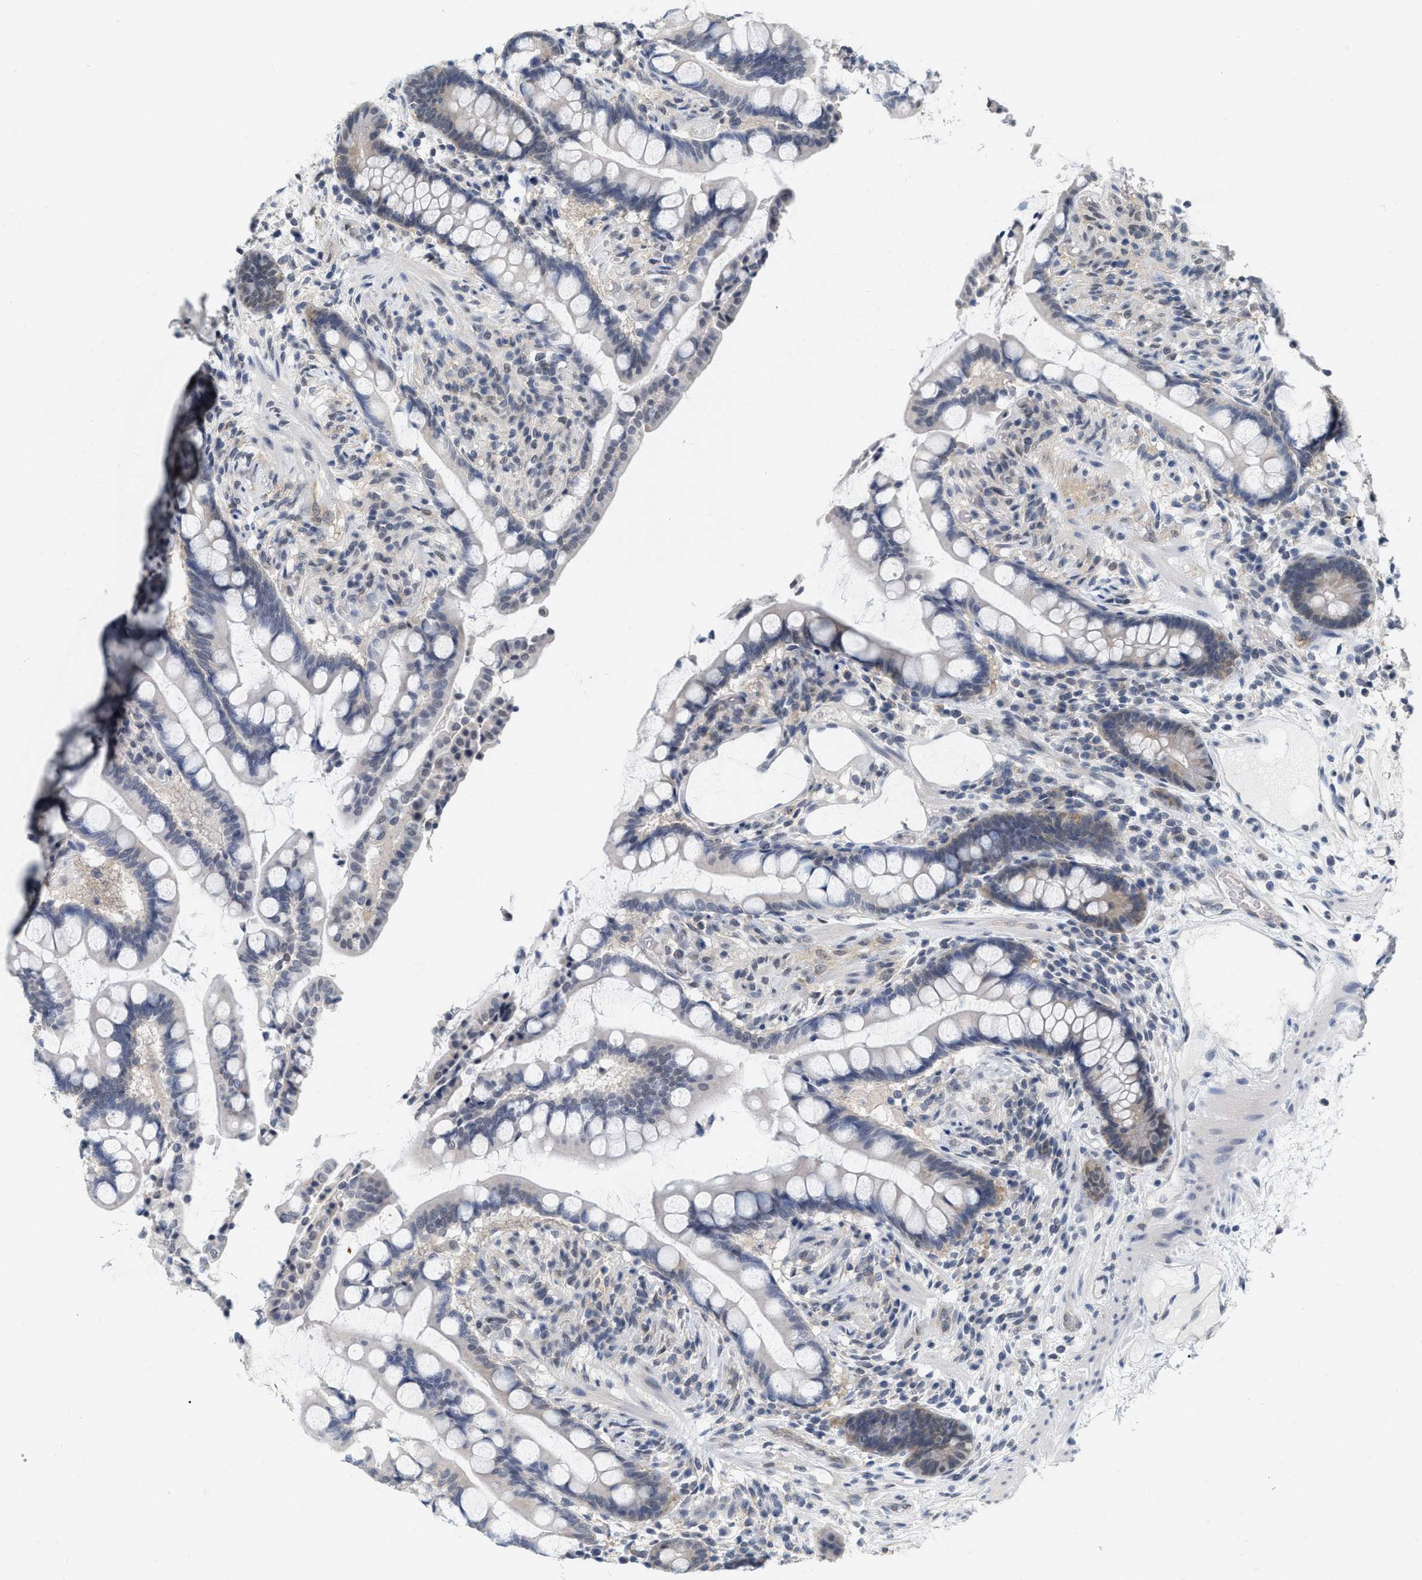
{"staining": {"intensity": "negative", "quantity": "none", "location": "none"}, "tissue": "colon", "cell_type": "Endothelial cells", "image_type": "normal", "snomed": [{"axis": "morphology", "description": "Normal tissue, NOS"}, {"axis": "topography", "description": "Colon"}], "caption": "The image exhibits no significant positivity in endothelial cells of colon.", "gene": "RUVBL1", "patient": {"sex": "male", "age": 73}}